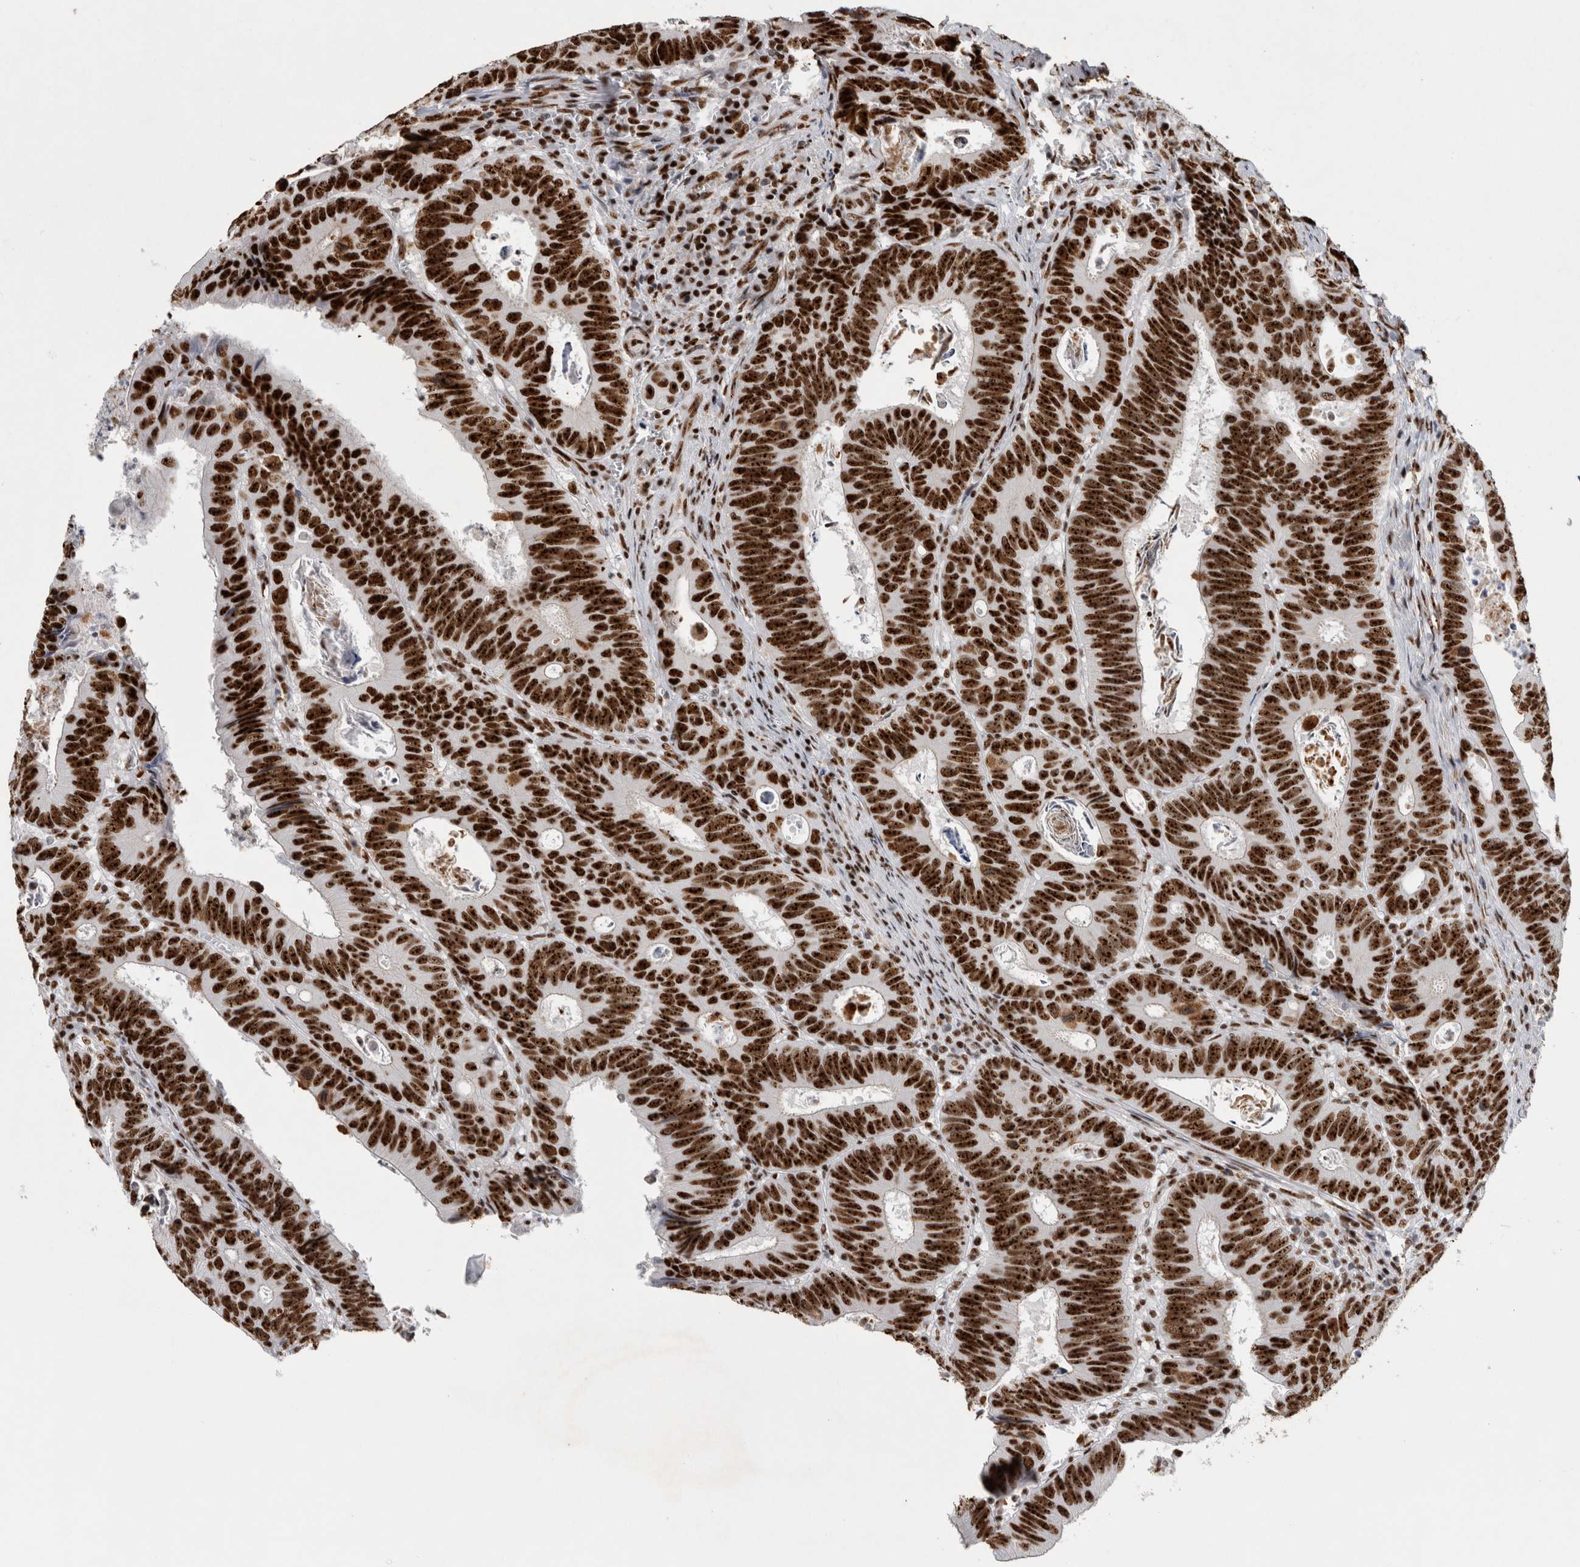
{"staining": {"intensity": "strong", "quantity": ">75%", "location": "nuclear"}, "tissue": "colorectal cancer", "cell_type": "Tumor cells", "image_type": "cancer", "snomed": [{"axis": "morphology", "description": "Adenocarcinoma, NOS"}, {"axis": "topography", "description": "Colon"}], "caption": "Protein staining by IHC exhibits strong nuclear expression in approximately >75% of tumor cells in colorectal cancer.", "gene": "NCL", "patient": {"sex": "male", "age": 72}}